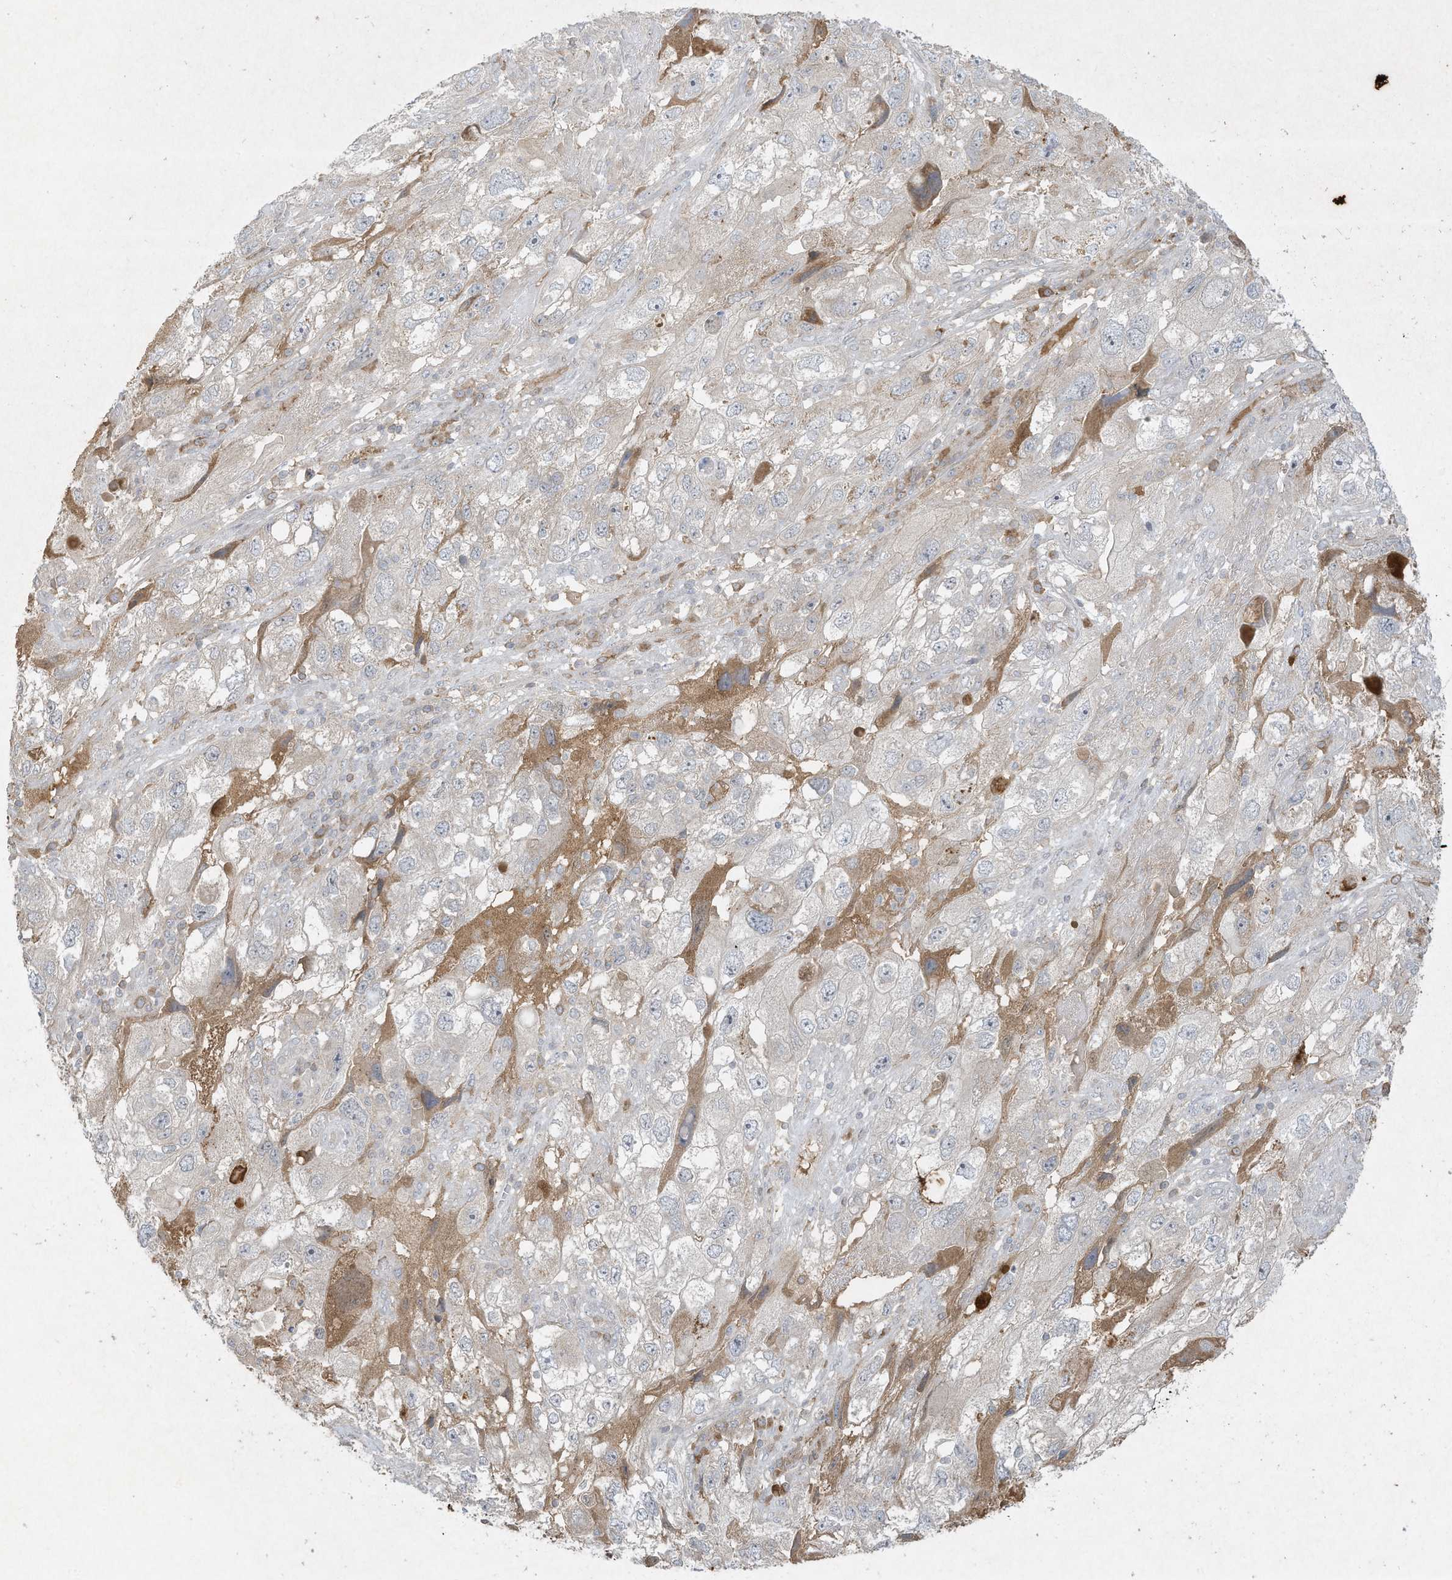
{"staining": {"intensity": "negative", "quantity": "none", "location": "none"}, "tissue": "endometrial cancer", "cell_type": "Tumor cells", "image_type": "cancer", "snomed": [{"axis": "morphology", "description": "Adenocarcinoma, NOS"}, {"axis": "topography", "description": "Endometrium"}], "caption": "An image of human endometrial adenocarcinoma is negative for staining in tumor cells. (IHC, brightfield microscopy, high magnification).", "gene": "FETUB", "patient": {"sex": "female", "age": 49}}